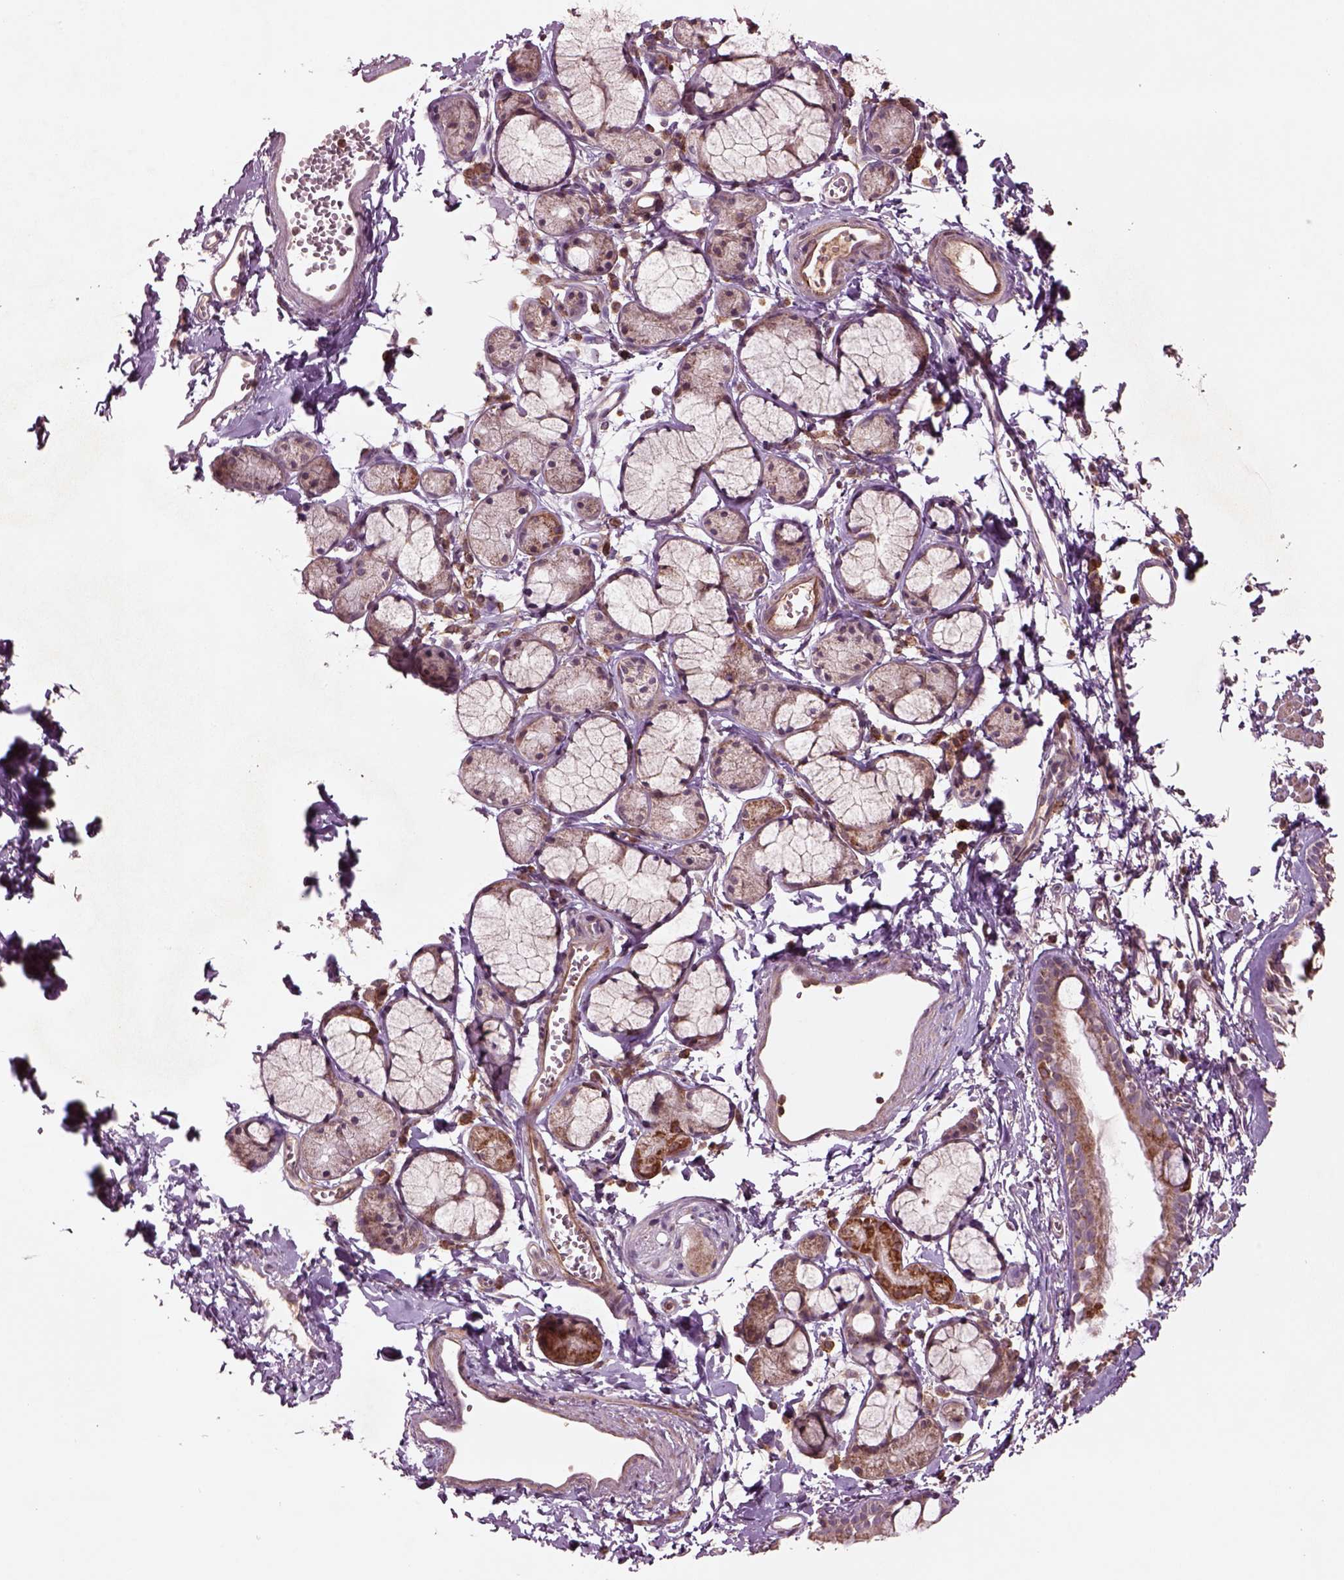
{"staining": {"intensity": "weak", "quantity": ">75%", "location": "cytoplasmic/membranous"}, "tissue": "bronchus", "cell_type": "Respiratory epithelial cells", "image_type": "normal", "snomed": [{"axis": "morphology", "description": "Normal tissue, NOS"}, {"axis": "topography", "description": "Cartilage tissue"}, {"axis": "topography", "description": "Bronchus"}], "caption": "Immunohistochemistry (IHC) histopathology image of normal bronchus: human bronchus stained using immunohistochemistry displays low levels of weak protein expression localized specifically in the cytoplasmic/membranous of respiratory epithelial cells, appearing as a cytoplasmic/membranous brown color.", "gene": "SLC25A31", "patient": {"sex": "female", "age": 59}}